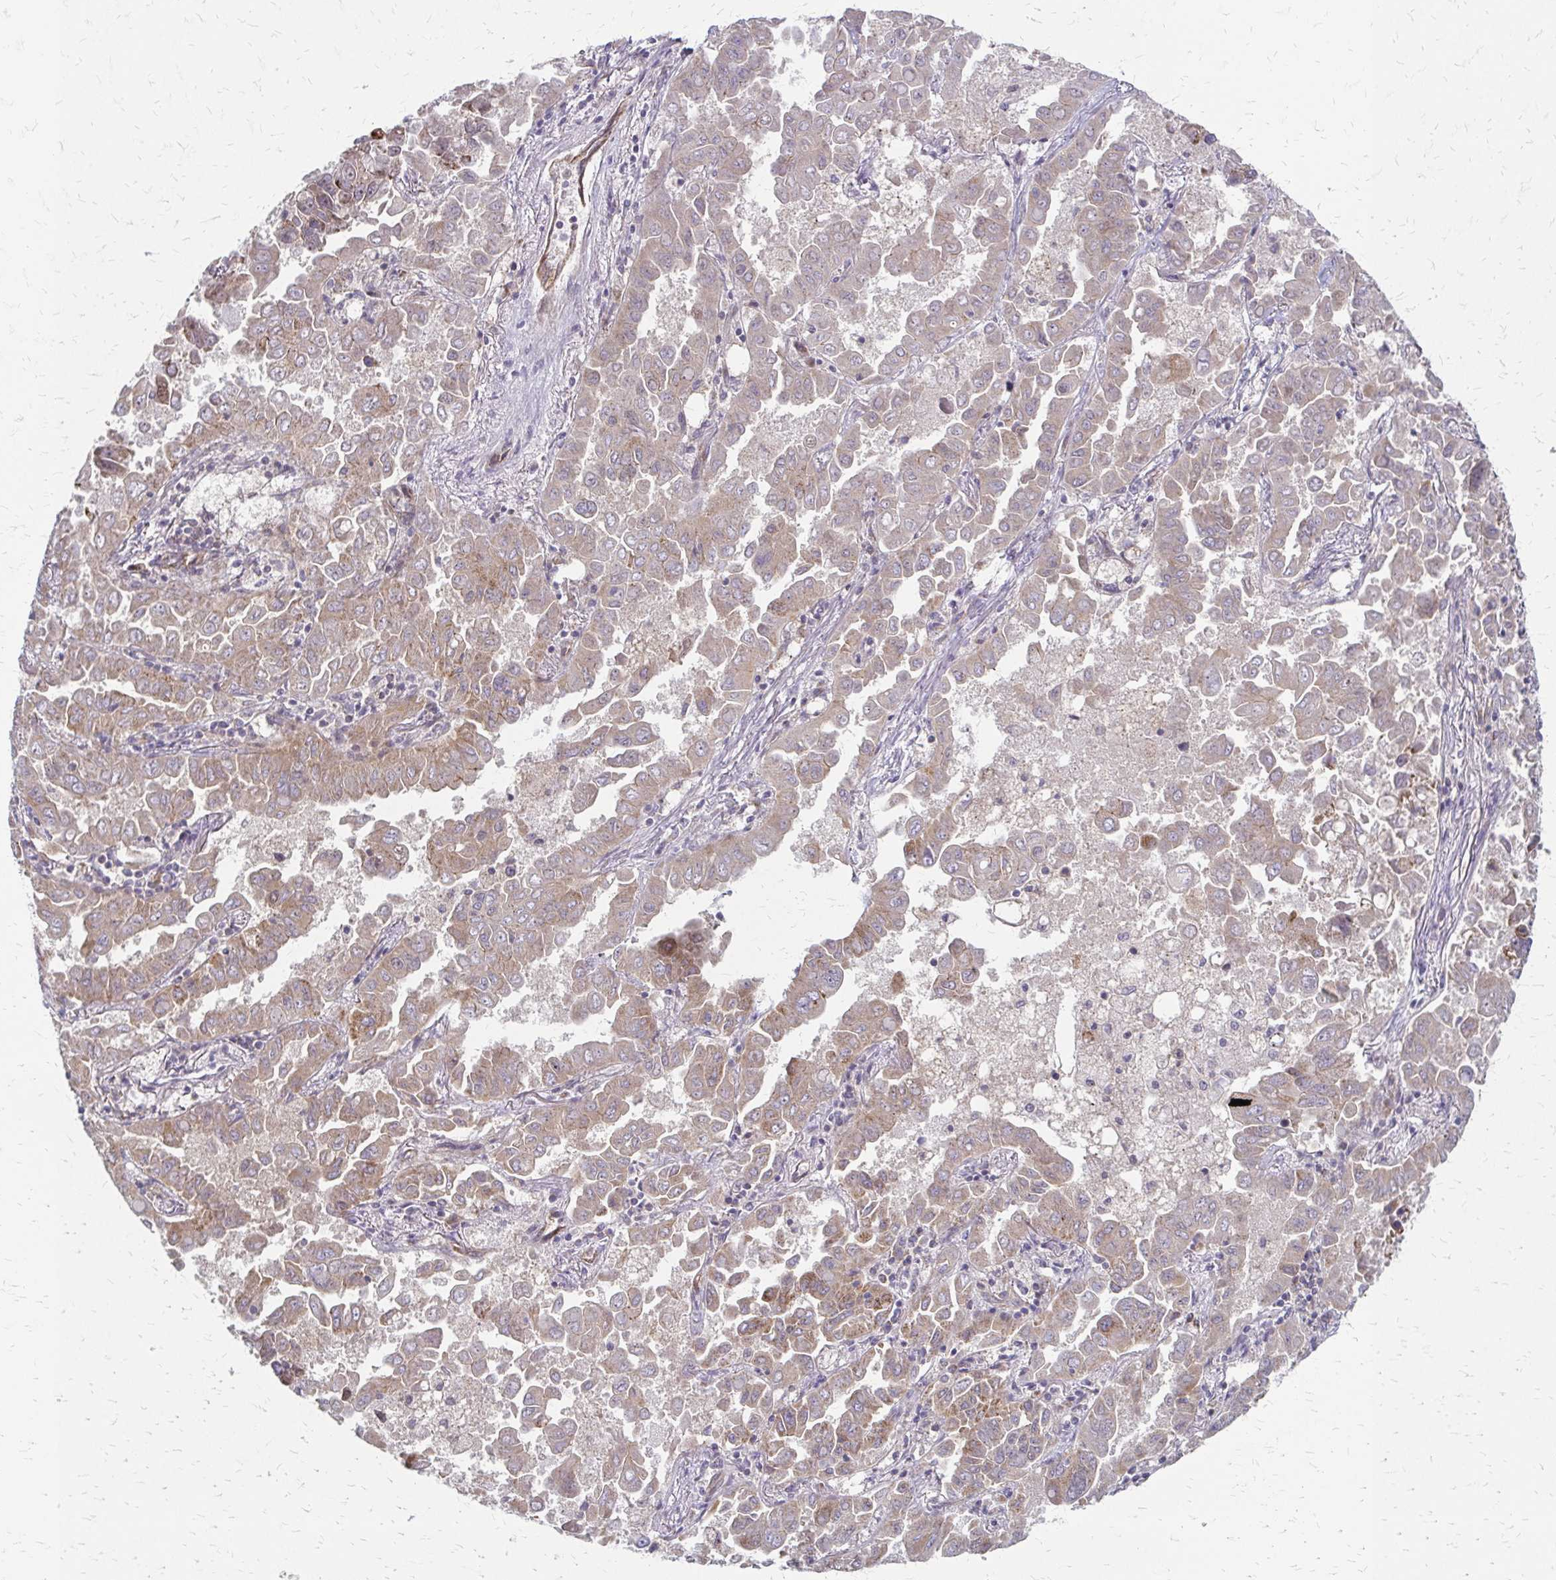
{"staining": {"intensity": "moderate", "quantity": ">75%", "location": "cytoplasmic/membranous"}, "tissue": "lung cancer", "cell_type": "Tumor cells", "image_type": "cancer", "snomed": [{"axis": "morphology", "description": "Adenocarcinoma, NOS"}, {"axis": "topography", "description": "Lung"}], "caption": "Lung cancer (adenocarcinoma) tissue demonstrates moderate cytoplasmic/membranous staining in approximately >75% of tumor cells The protein is shown in brown color, while the nuclei are stained blue.", "gene": "ZNF383", "patient": {"sex": "male", "age": 64}}